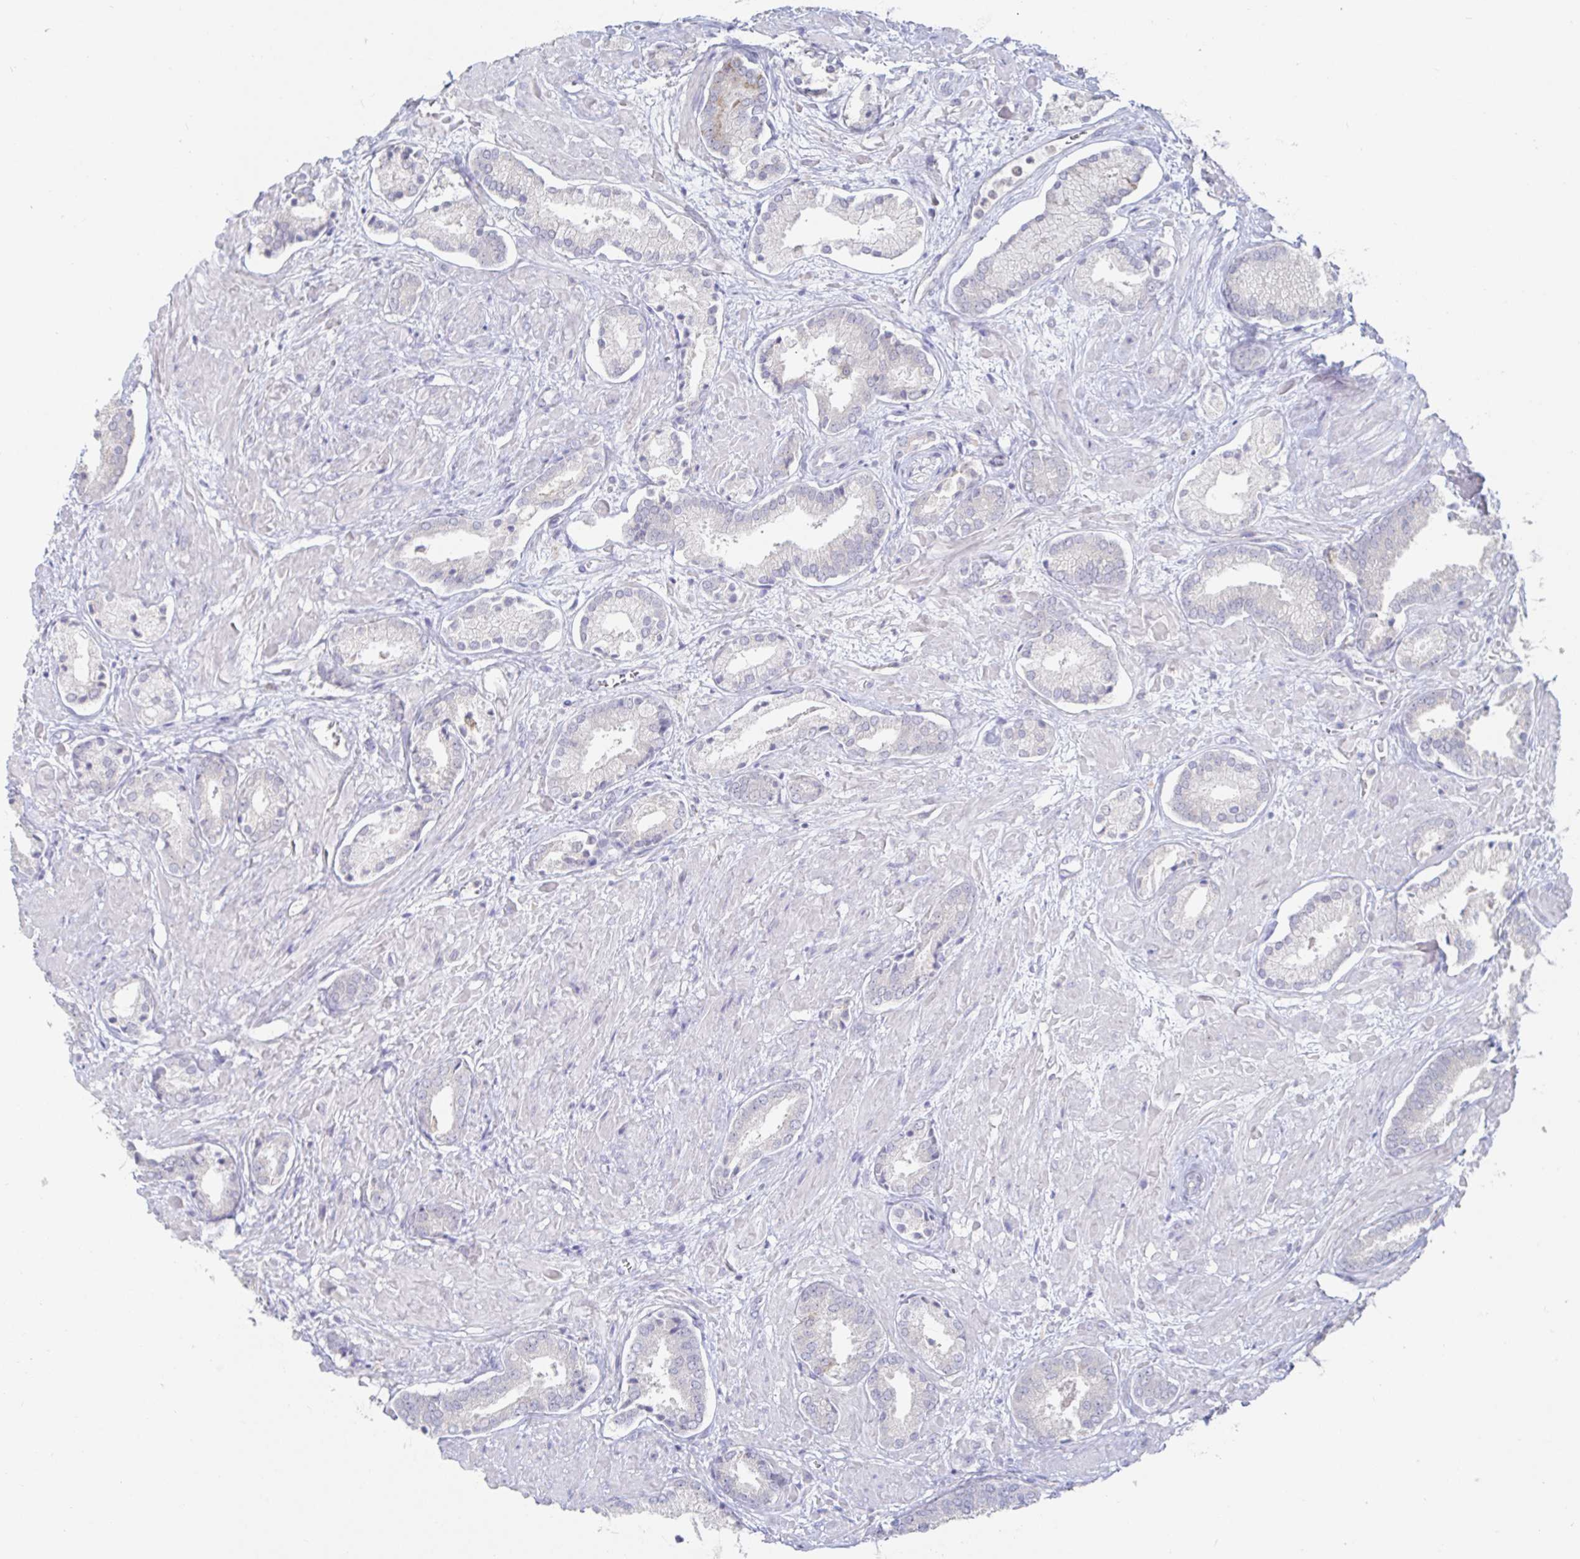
{"staining": {"intensity": "negative", "quantity": "none", "location": "none"}, "tissue": "prostate cancer", "cell_type": "Tumor cells", "image_type": "cancer", "snomed": [{"axis": "morphology", "description": "Adenocarcinoma, High grade"}, {"axis": "topography", "description": "Prostate"}], "caption": "Immunohistochemical staining of prostate cancer (adenocarcinoma (high-grade)) demonstrates no significant staining in tumor cells.", "gene": "SPPL3", "patient": {"sex": "male", "age": 56}}